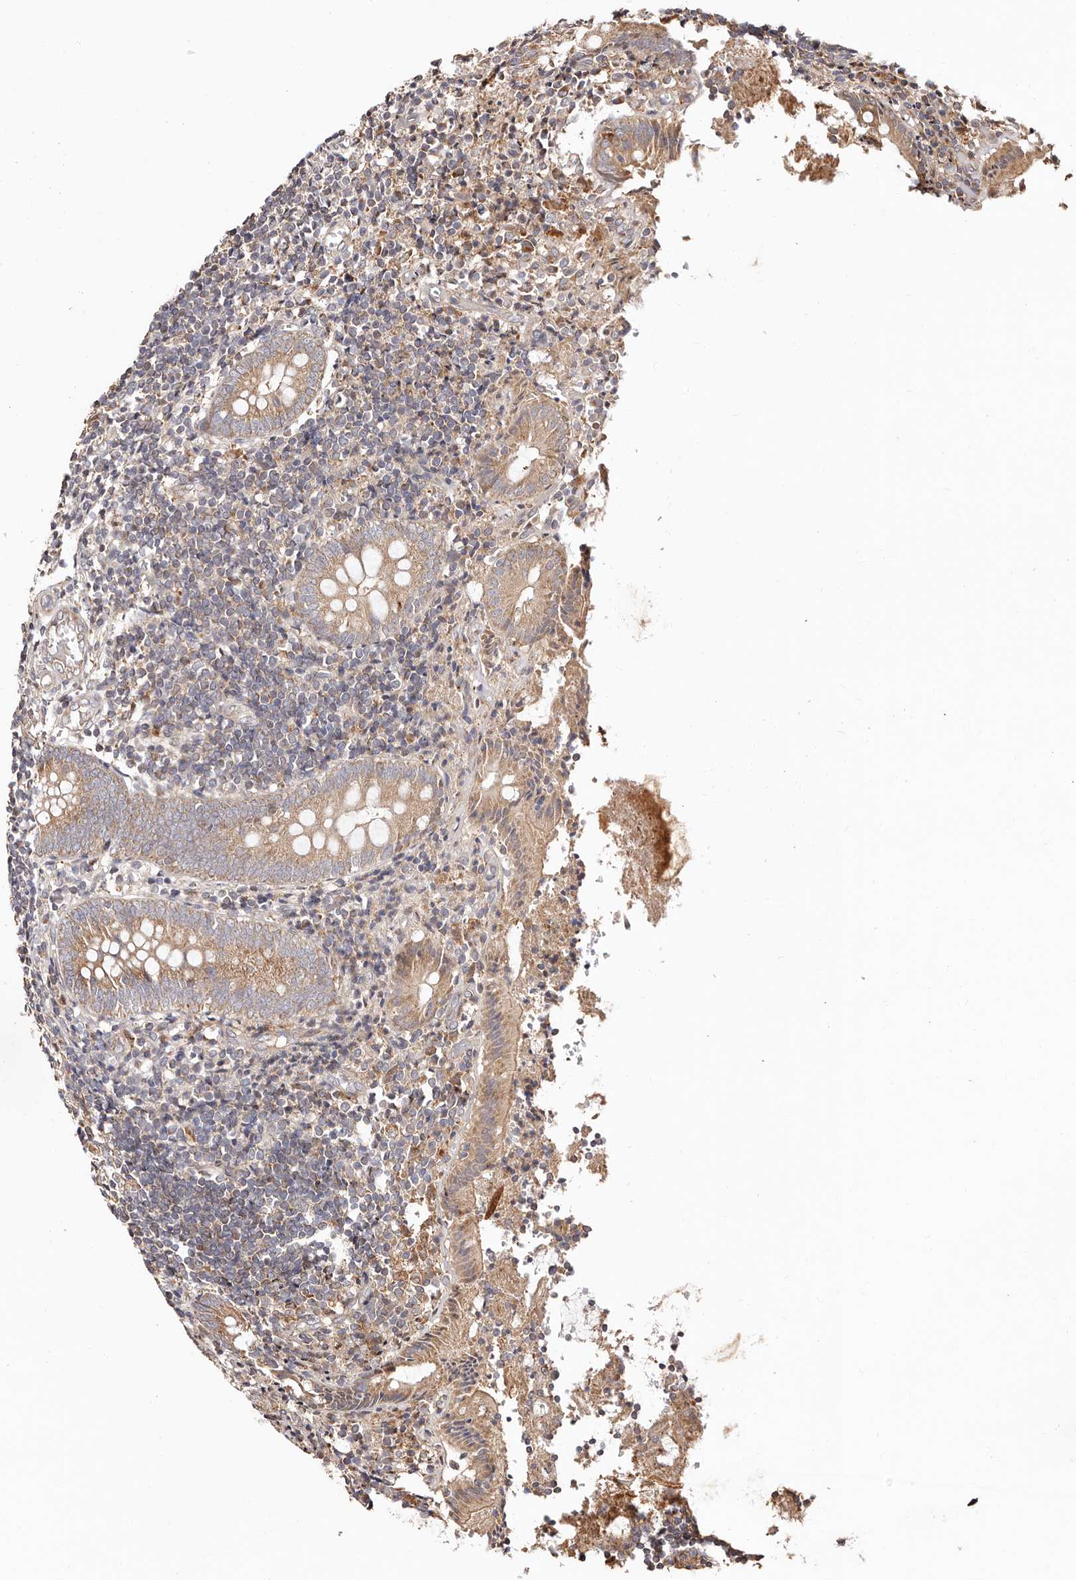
{"staining": {"intensity": "moderate", "quantity": "25%-75%", "location": "cytoplasmic/membranous"}, "tissue": "appendix", "cell_type": "Glandular cells", "image_type": "normal", "snomed": [{"axis": "morphology", "description": "Normal tissue, NOS"}, {"axis": "topography", "description": "Appendix"}], "caption": "An immunohistochemistry photomicrograph of benign tissue is shown. Protein staining in brown highlights moderate cytoplasmic/membranous positivity in appendix within glandular cells. The staining was performed using DAB, with brown indicating positive protein expression. Nuclei are stained blue with hematoxylin.", "gene": "MAPK1", "patient": {"sex": "female", "age": 17}}